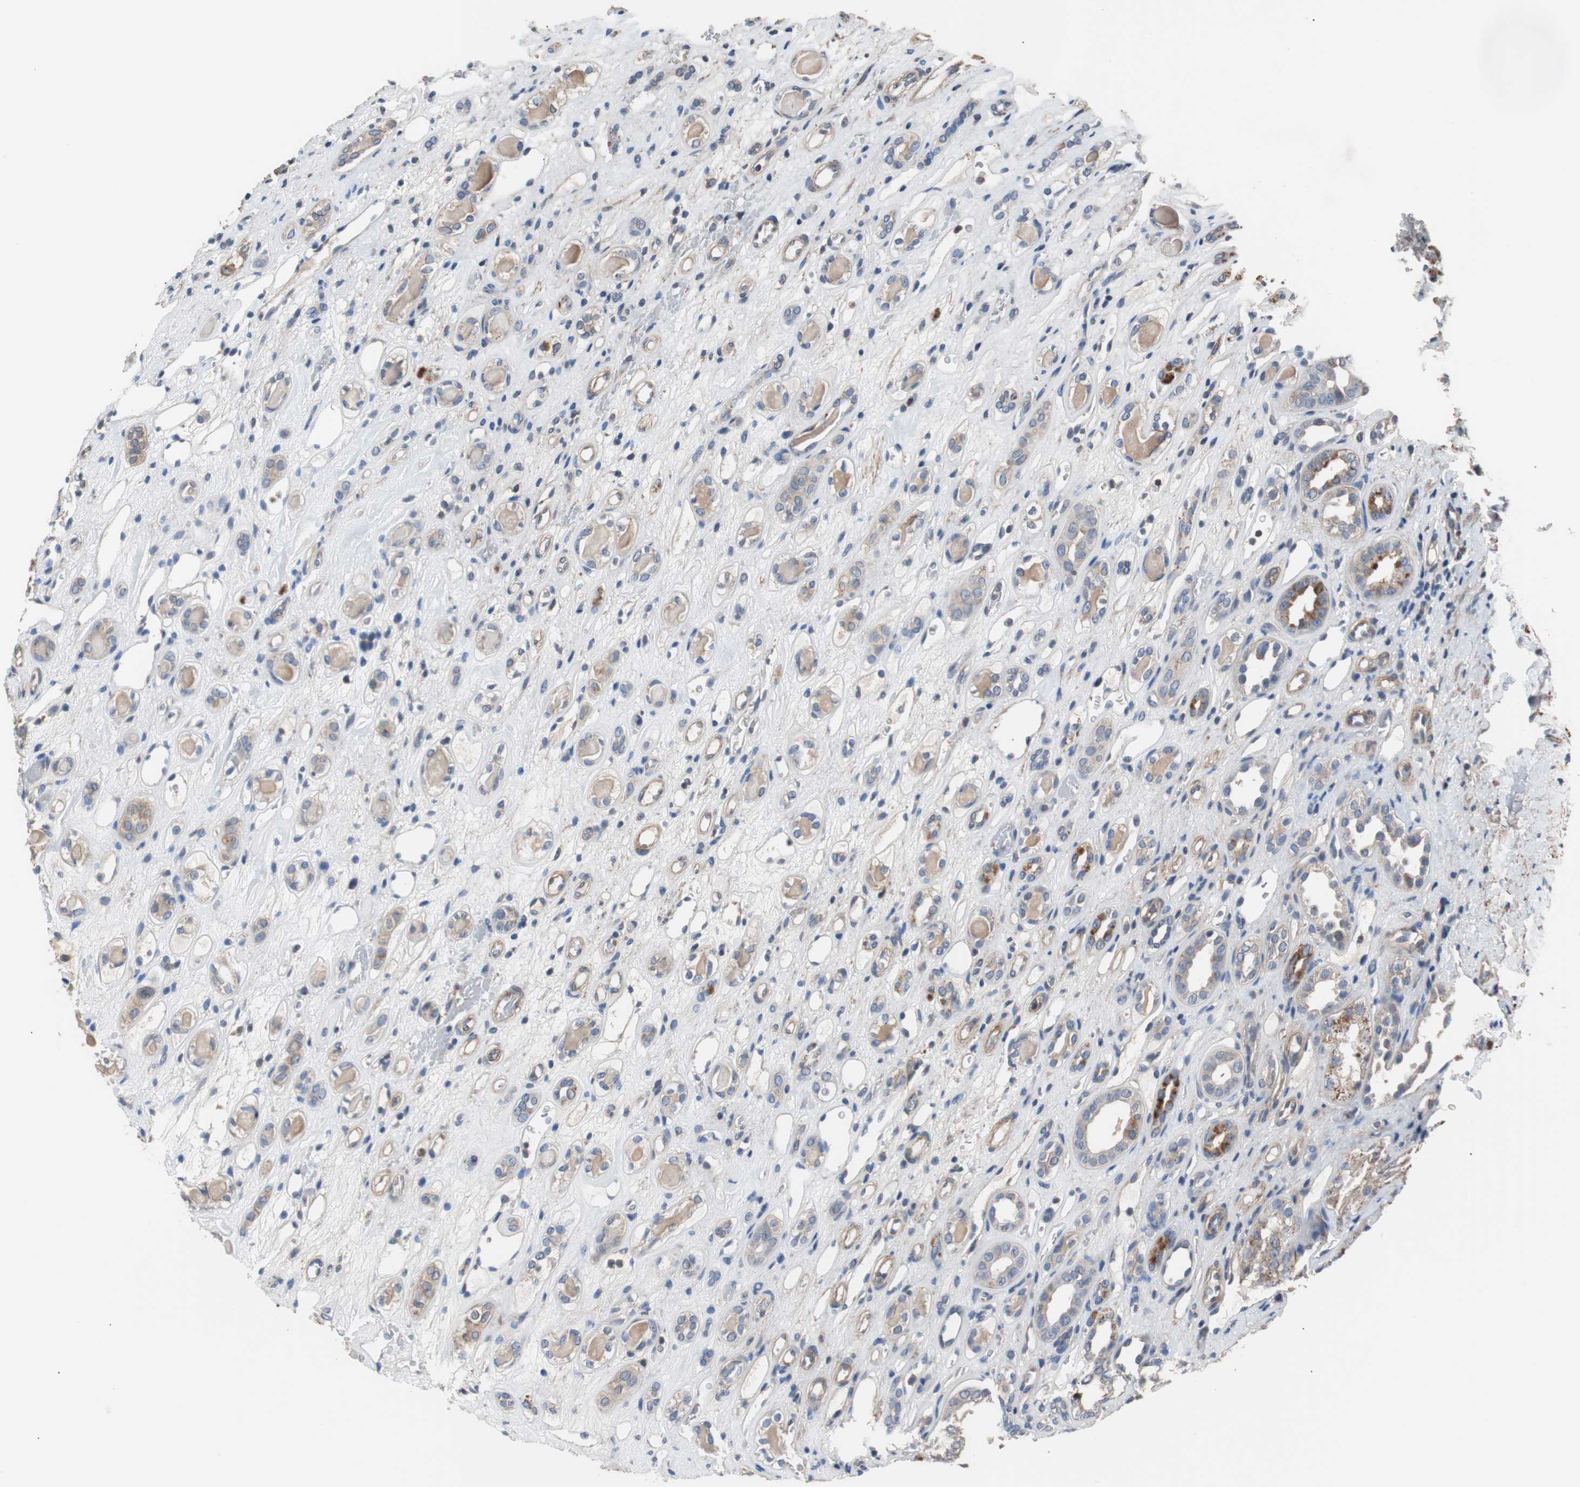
{"staining": {"intensity": "moderate", "quantity": "25%-75%", "location": "cytoplasmic/membranous"}, "tissue": "renal cancer", "cell_type": "Tumor cells", "image_type": "cancer", "snomed": [{"axis": "morphology", "description": "Adenocarcinoma, NOS"}, {"axis": "topography", "description": "Kidney"}], "caption": "Immunohistochemistry (IHC) micrograph of neoplastic tissue: human adenocarcinoma (renal) stained using immunohistochemistry displays medium levels of moderate protein expression localized specifically in the cytoplasmic/membranous of tumor cells, appearing as a cytoplasmic/membranous brown color.", "gene": "PITRM1", "patient": {"sex": "female", "age": 60}}